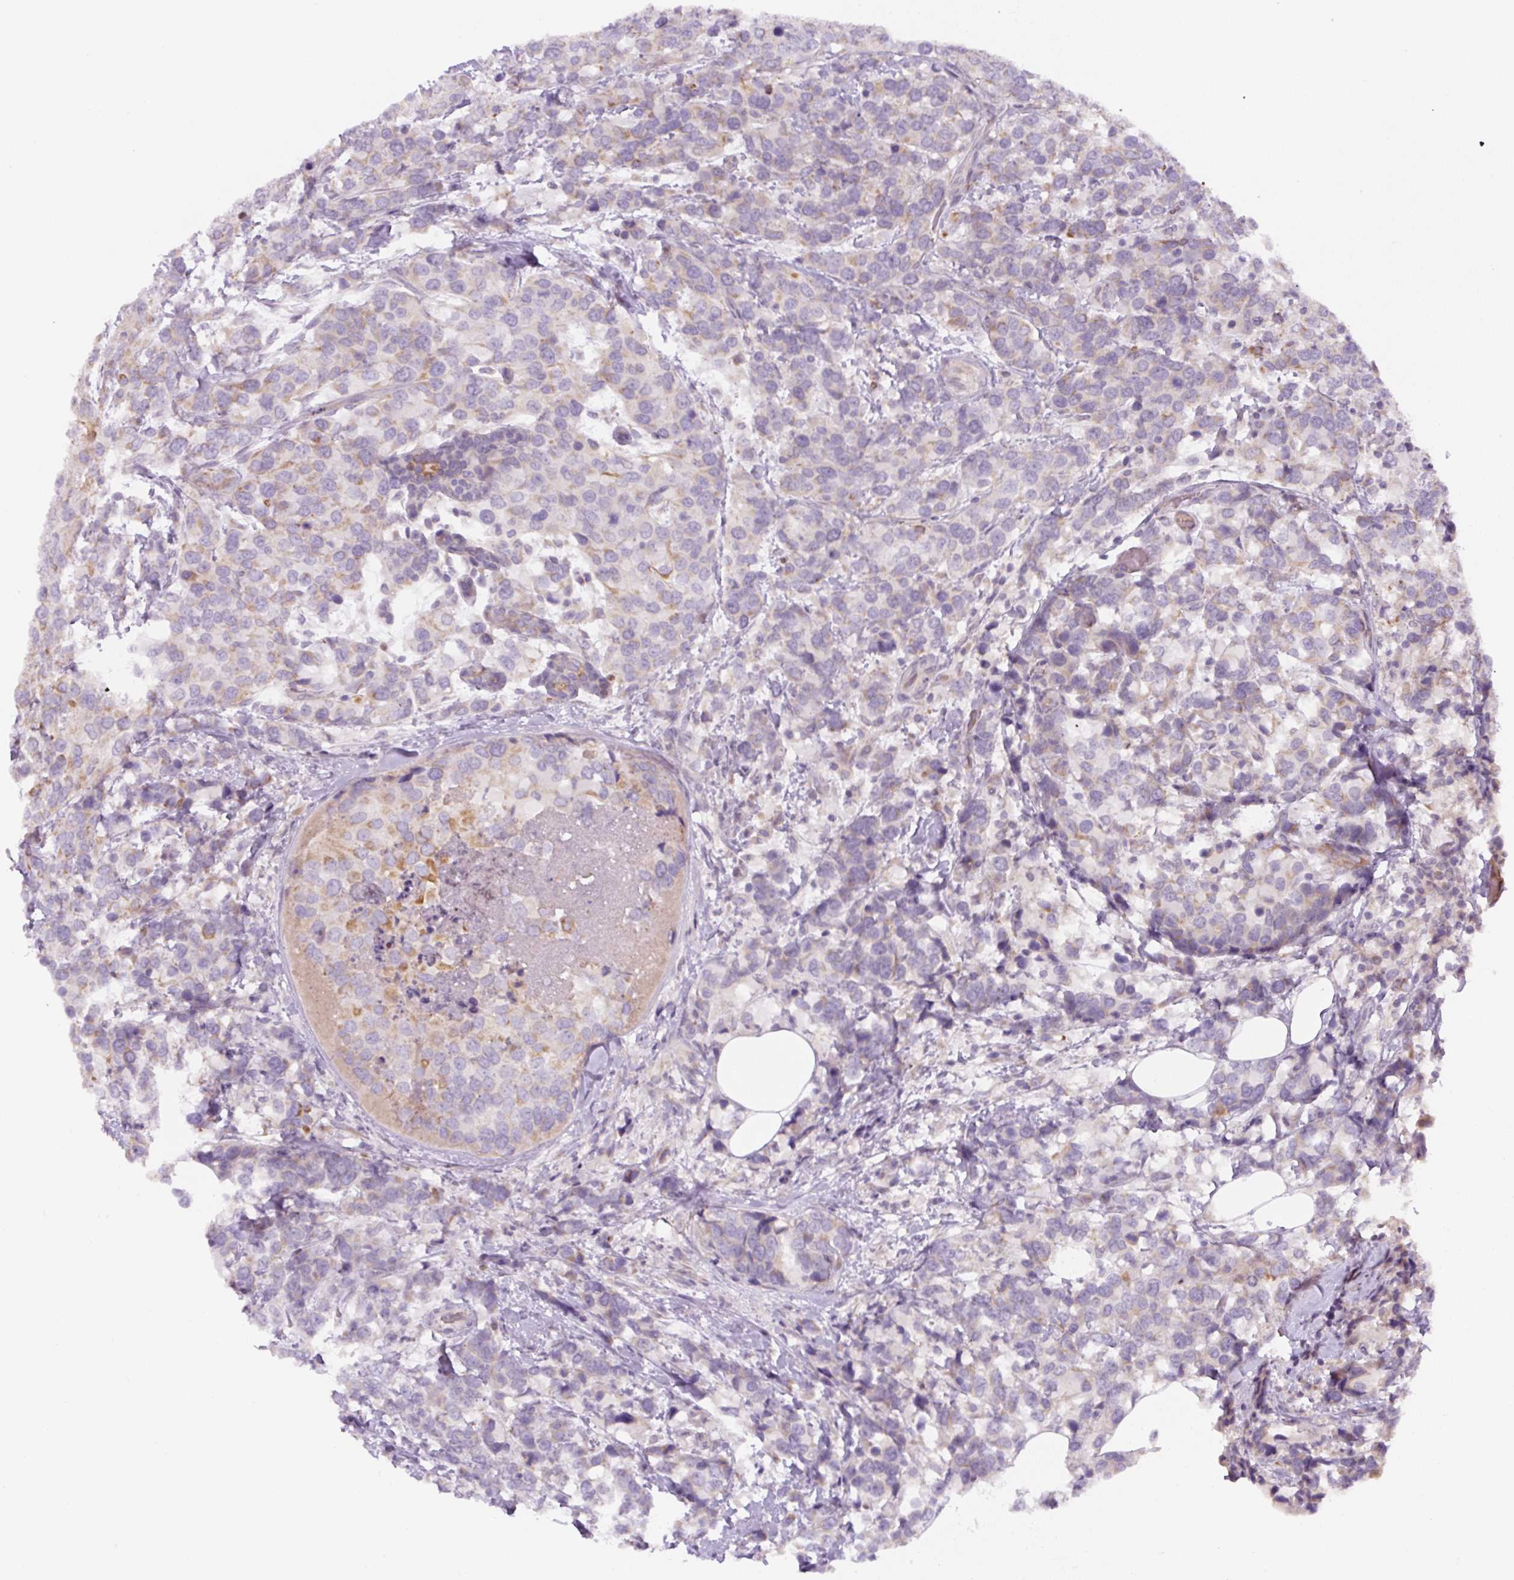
{"staining": {"intensity": "weak", "quantity": "<25%", "location": "cytoplasmic/membranous"}, "tissue": "breast cancer", "cell_type": "Tumor cells", "image_type": "cancer", "snomed": [{"axis": "morphology", "description": "Lobular carcinoma"}, {"axis": "topography", "description": "Breast"}], "caption": "Tumor cells are negative for brown protein staining in breast cancer (lobular carcinoma).", "gene": "YIF1B", "patient": {"sex": "female", "age": 59}}